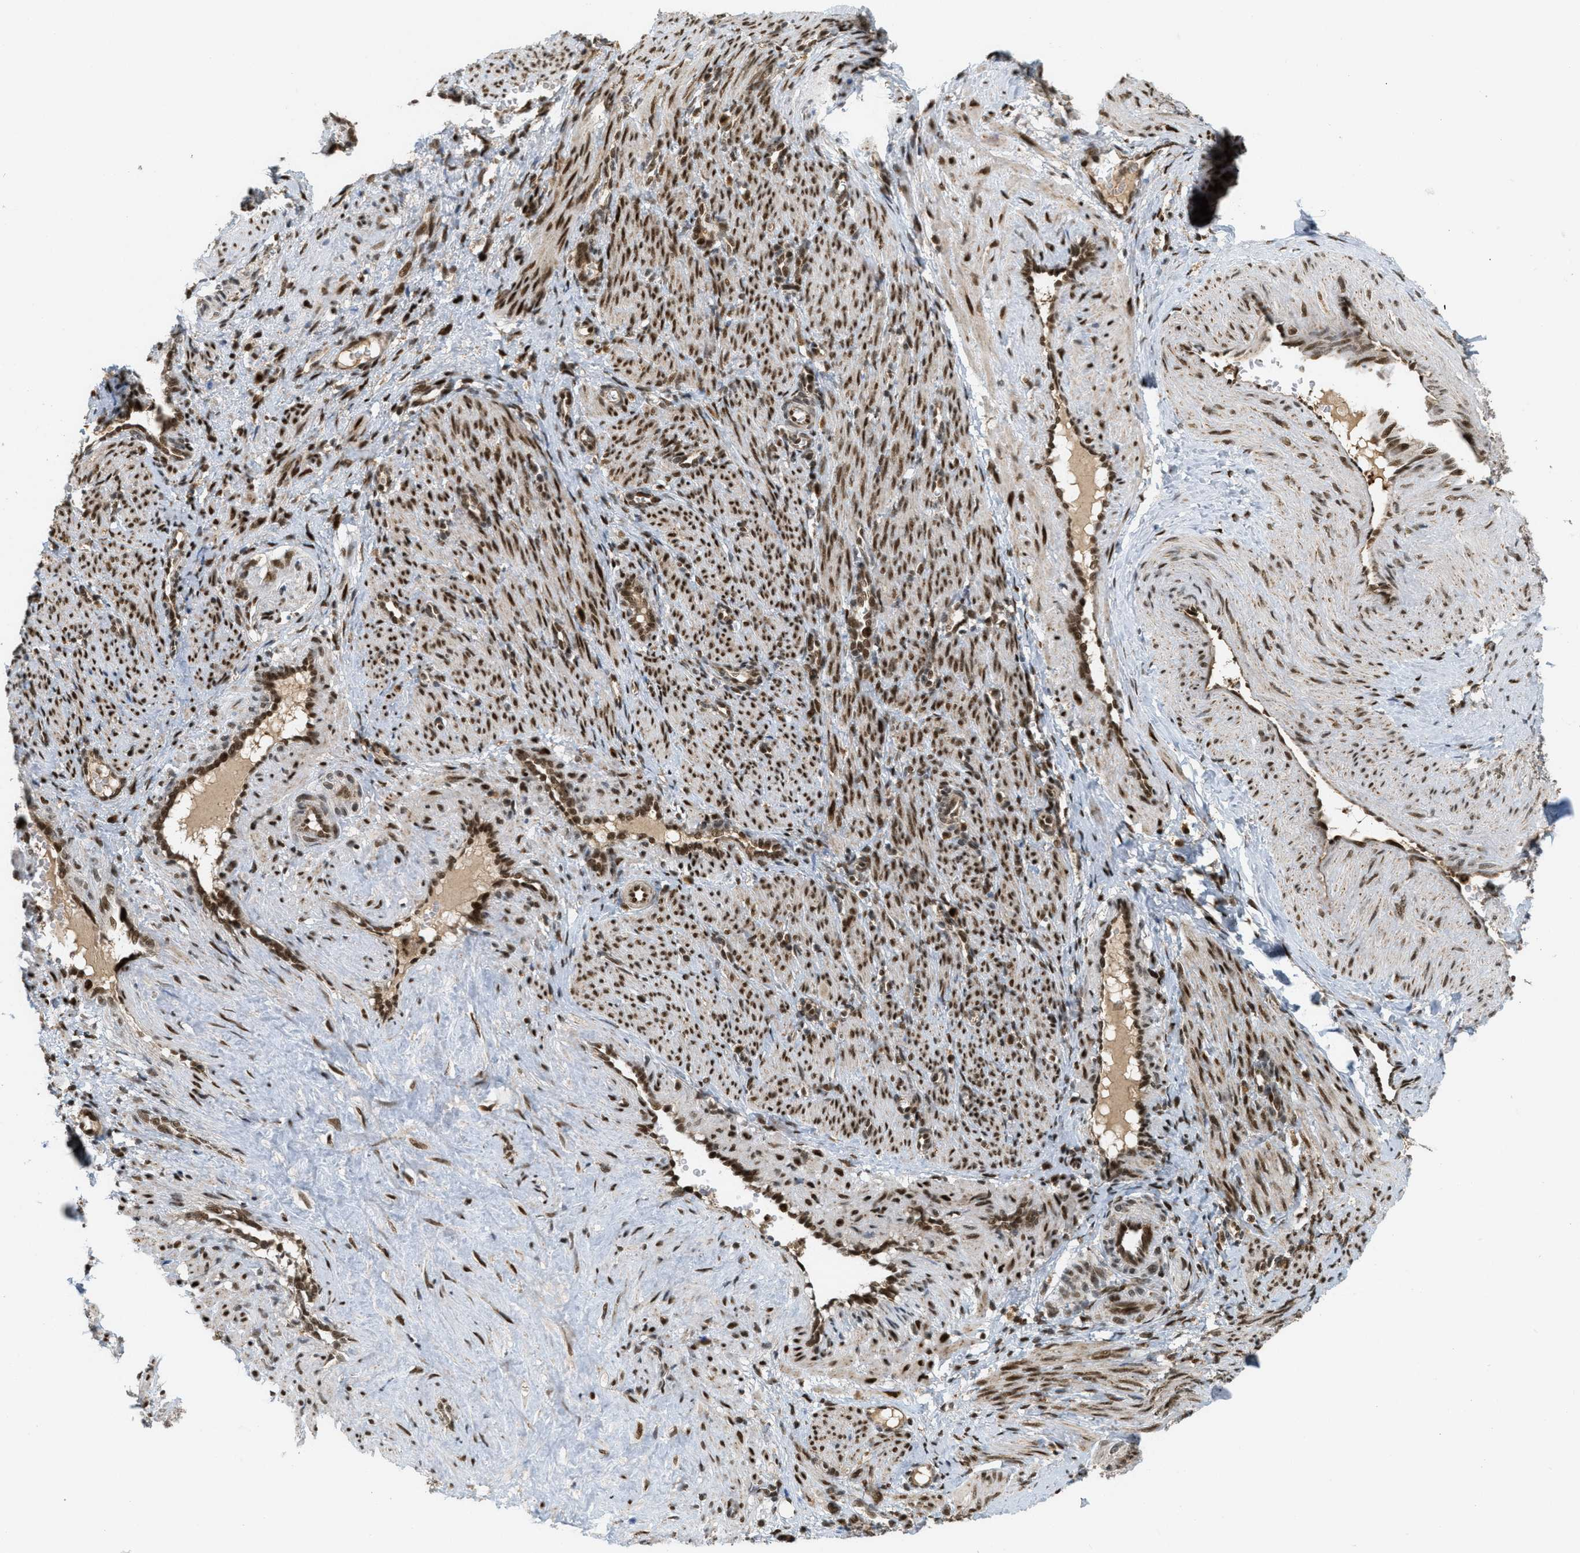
{"staining": {"intensity": "strong", "quantity": ">75%", "location": "cytoplasmic/membranous,nuclear"}, "tissue": "smooth muscle", "cell_type": "Smooth muscle cells", "image_type": "normal", "snomed": [{"axis": "morphology", "description": "Normal tissue, NOS"}, {"axis": "topography", "description": "Endometrium"}], "caption": "This is a micrograph of immunohistochemistry (IHC) staining of unremarkable smooth muscle, which shows strong staining in the cytoplasmic/membranous,nuclear of smooth muscle cells.", "gene": "TLK1", "patient": {"sex": "female", "age": 33}}